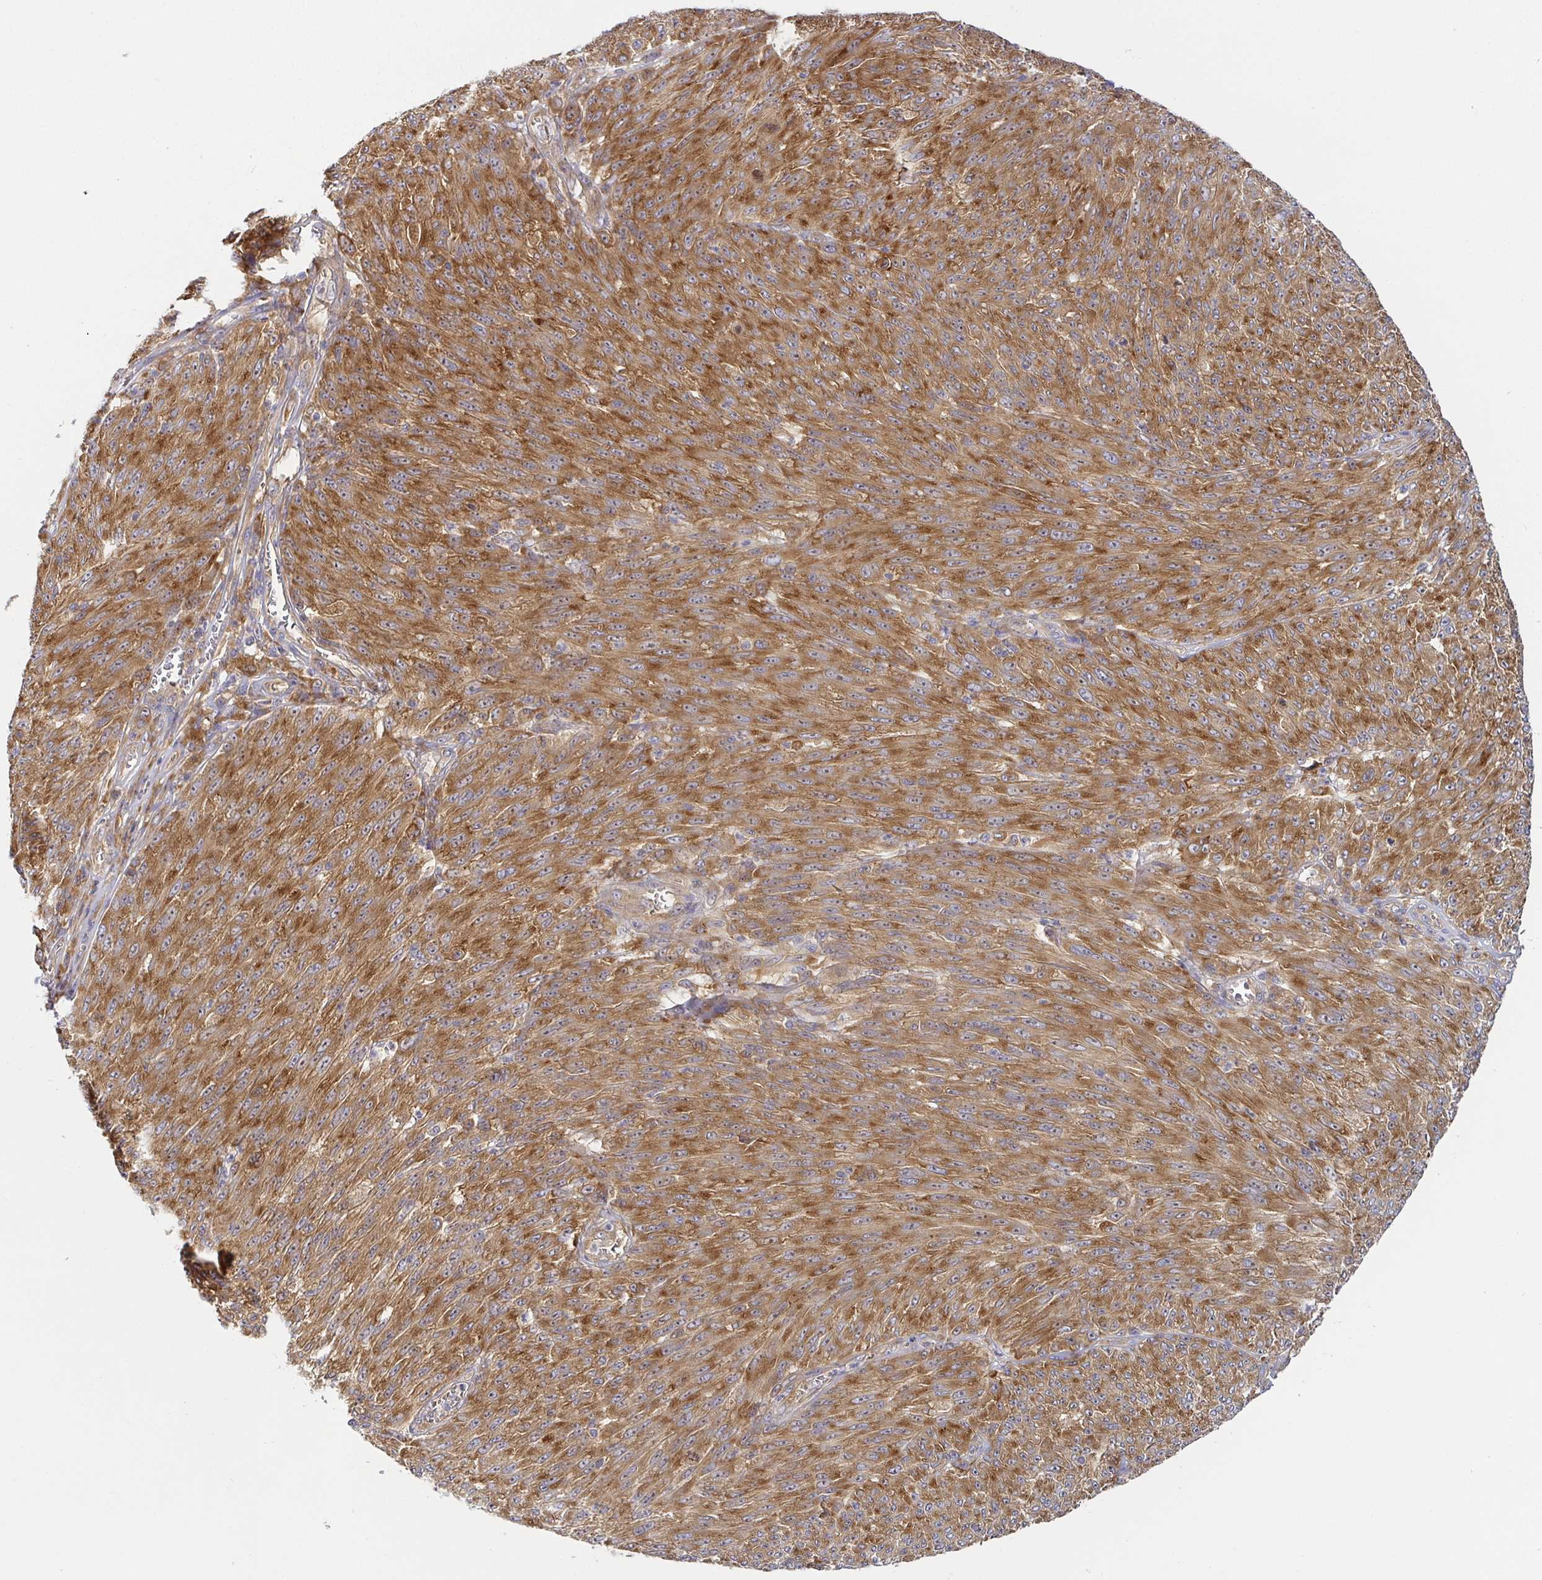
{"staining": {"intensity": "moderate", "quantity": ">75%", "location": "cytoplasmic/membranous"}, "tissue": "melanoma", "cell_type": "Tumor cells", "image_type": "cancer", "snomed": [{"axis": "morphology", "description": "Malignant melanoma, NOS"}, {"axis": "topography", "description": "Skin"}], "caption": "Immunohistochemistry (IHC) micrograph of neoplastic tissue: melanoma stained using immunohistochemistry (IHC) reveals medium levels of moderate protein expression localized specifically in the cytoplasmic/membranous of tumor cells, appearing as a cytoplasmic/membranous brown color.", "gene": "SNX8", "patient": {"sex": "male", "age": 85}}